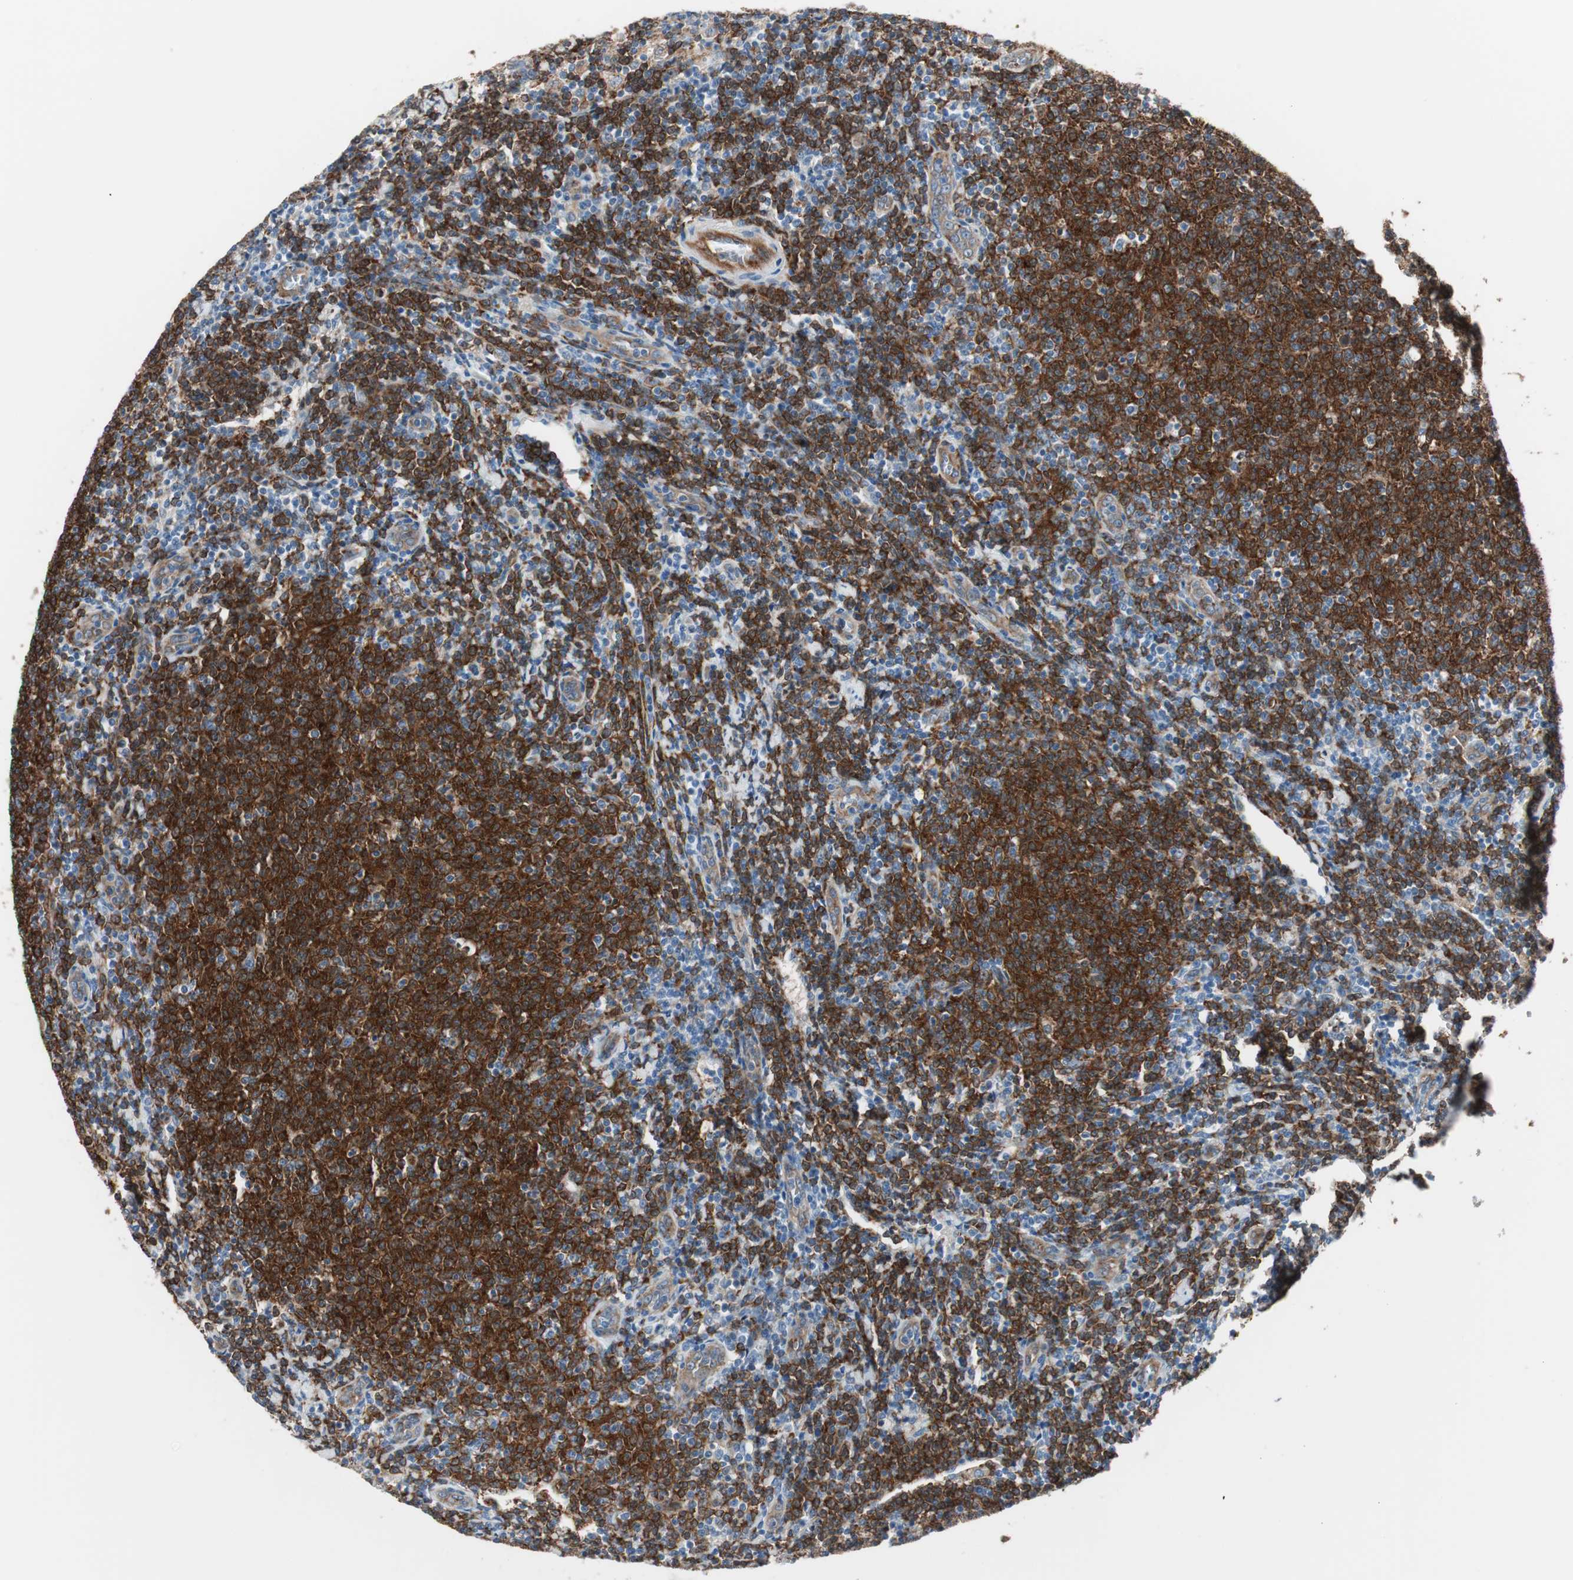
{"staining": {"intensity": "strong", "quantity": ">75%", "location": "cytoplasmic/membranous"}, "tissue": "lymphoma", "cell_type": "Tumor cells", "image_type": "cancer", "snomed": [{"axis": "morphology", "description": "Malignant lymphoma, non-Hodgkin's type, Low grade"}, {"axis": "topography", "description": "Lymph node"}], "caption": "Protein staining of lymphoma tissue exhibits strong cytoplasmic/membranous staining in approximately >75% of tumor cells. The staining was performed using DAB (3,3'-diaminobenzidine) to visualize the protein expression in brown, while the nuclei were stained in blue with hematoxylin (Magnification: 20x).", "gene": "SWAP70", "patient": {"sex": "male", "age": 66}}